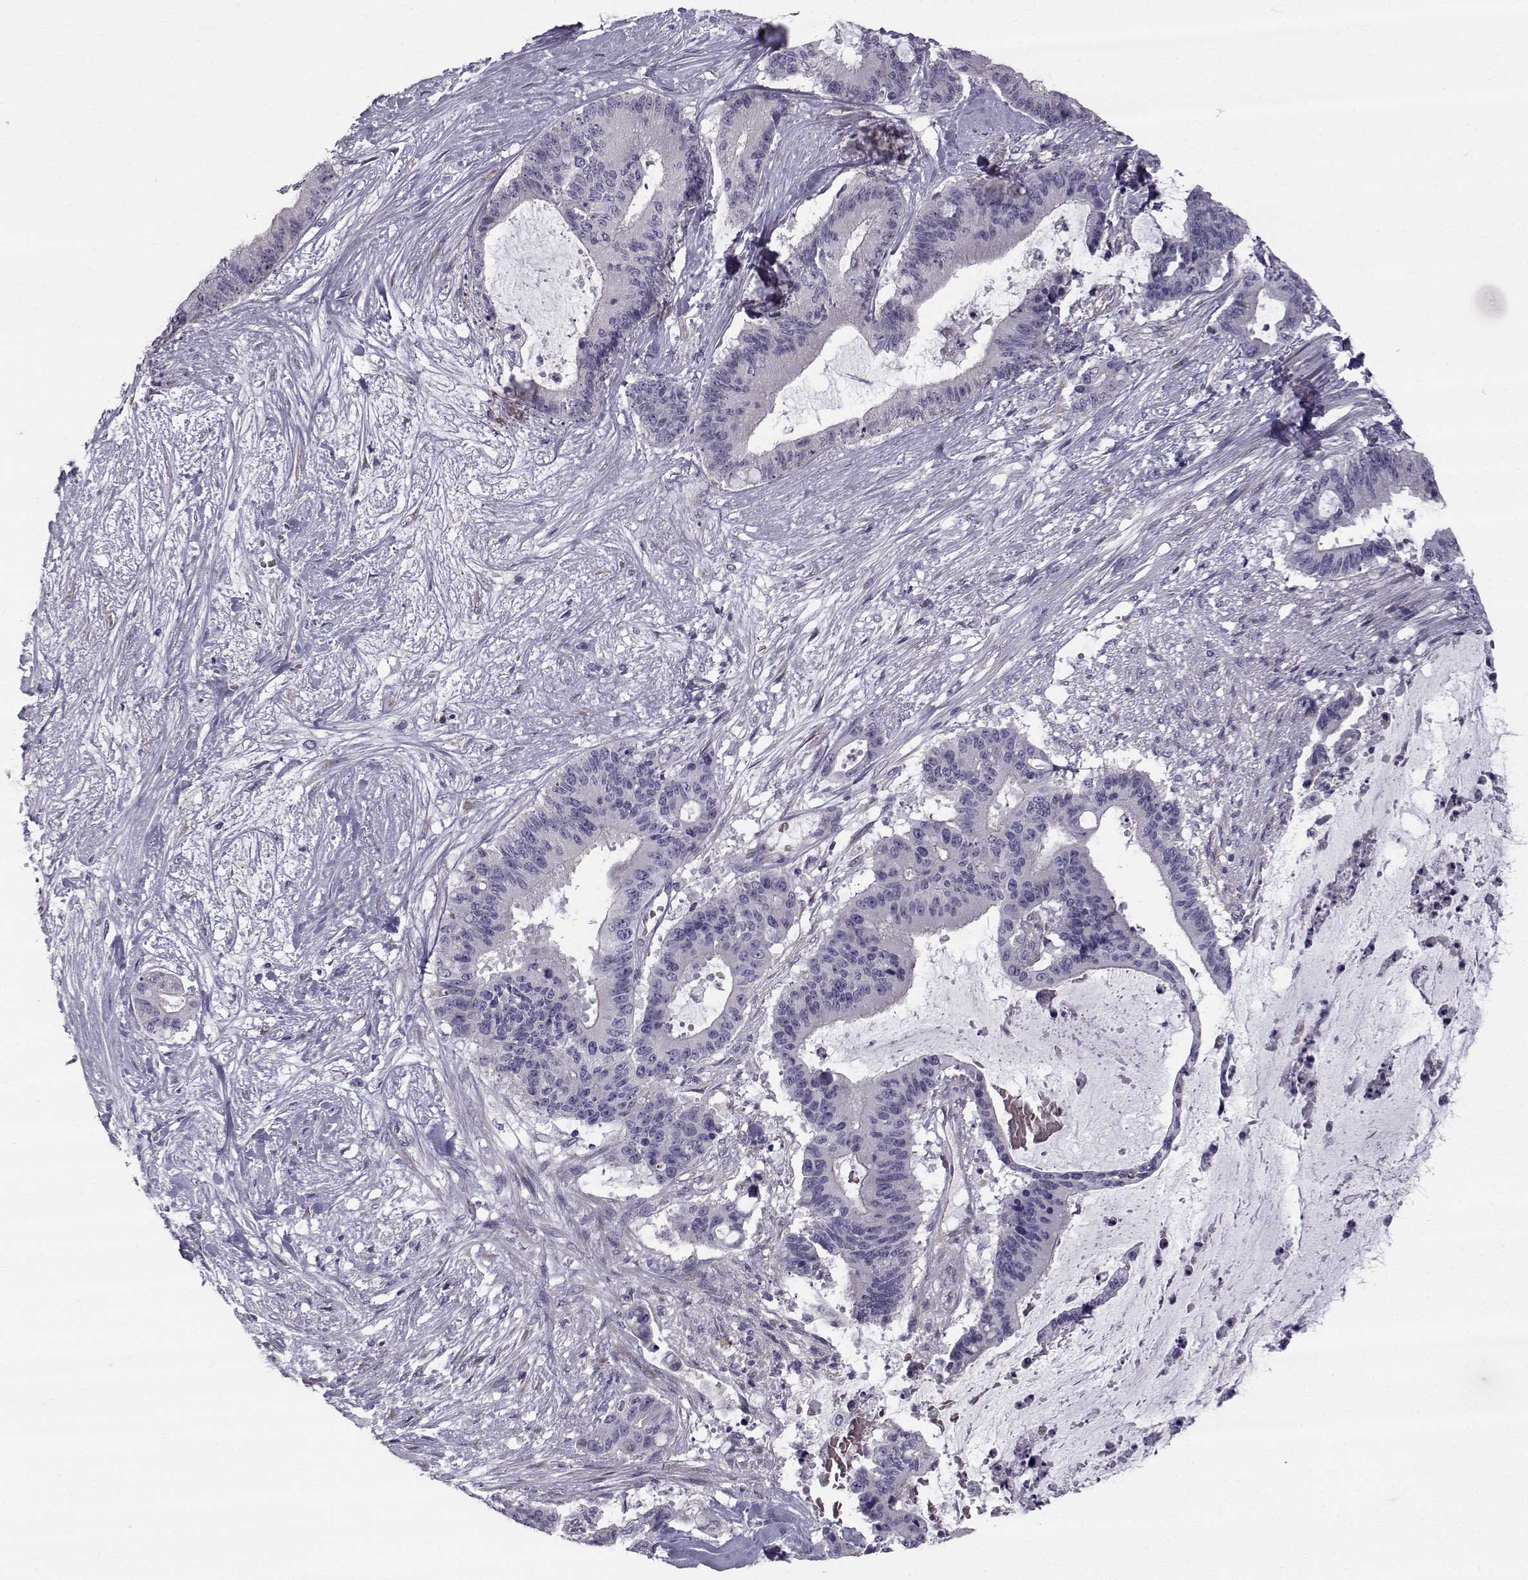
{"staining": {"intensity": "negative", "quantity": "none", "location": "none"}, "tissue": "liver cancer", "cell_type": "Tumor cells", "image_type": "cancer", "snomed": [{"axis": "morphology", "description": "Normal tissue, NOS"}, {"axis": "morphology", "description": "Cholangiocarcinoma"}, {"axis": "topography", "description": "Liver"}, {"axis": "topography", "description": "Peripheral nerve tissue"}], "caption": "This micrograph is of liver cancer (cholangiocarcinoma) stained with IHC to label a protein in brown with the nuclei are counter-stained blue. There is no positivity in tumor cells.", "gene": "QPCT", "patient": {"sex": "female", "age": 73}}